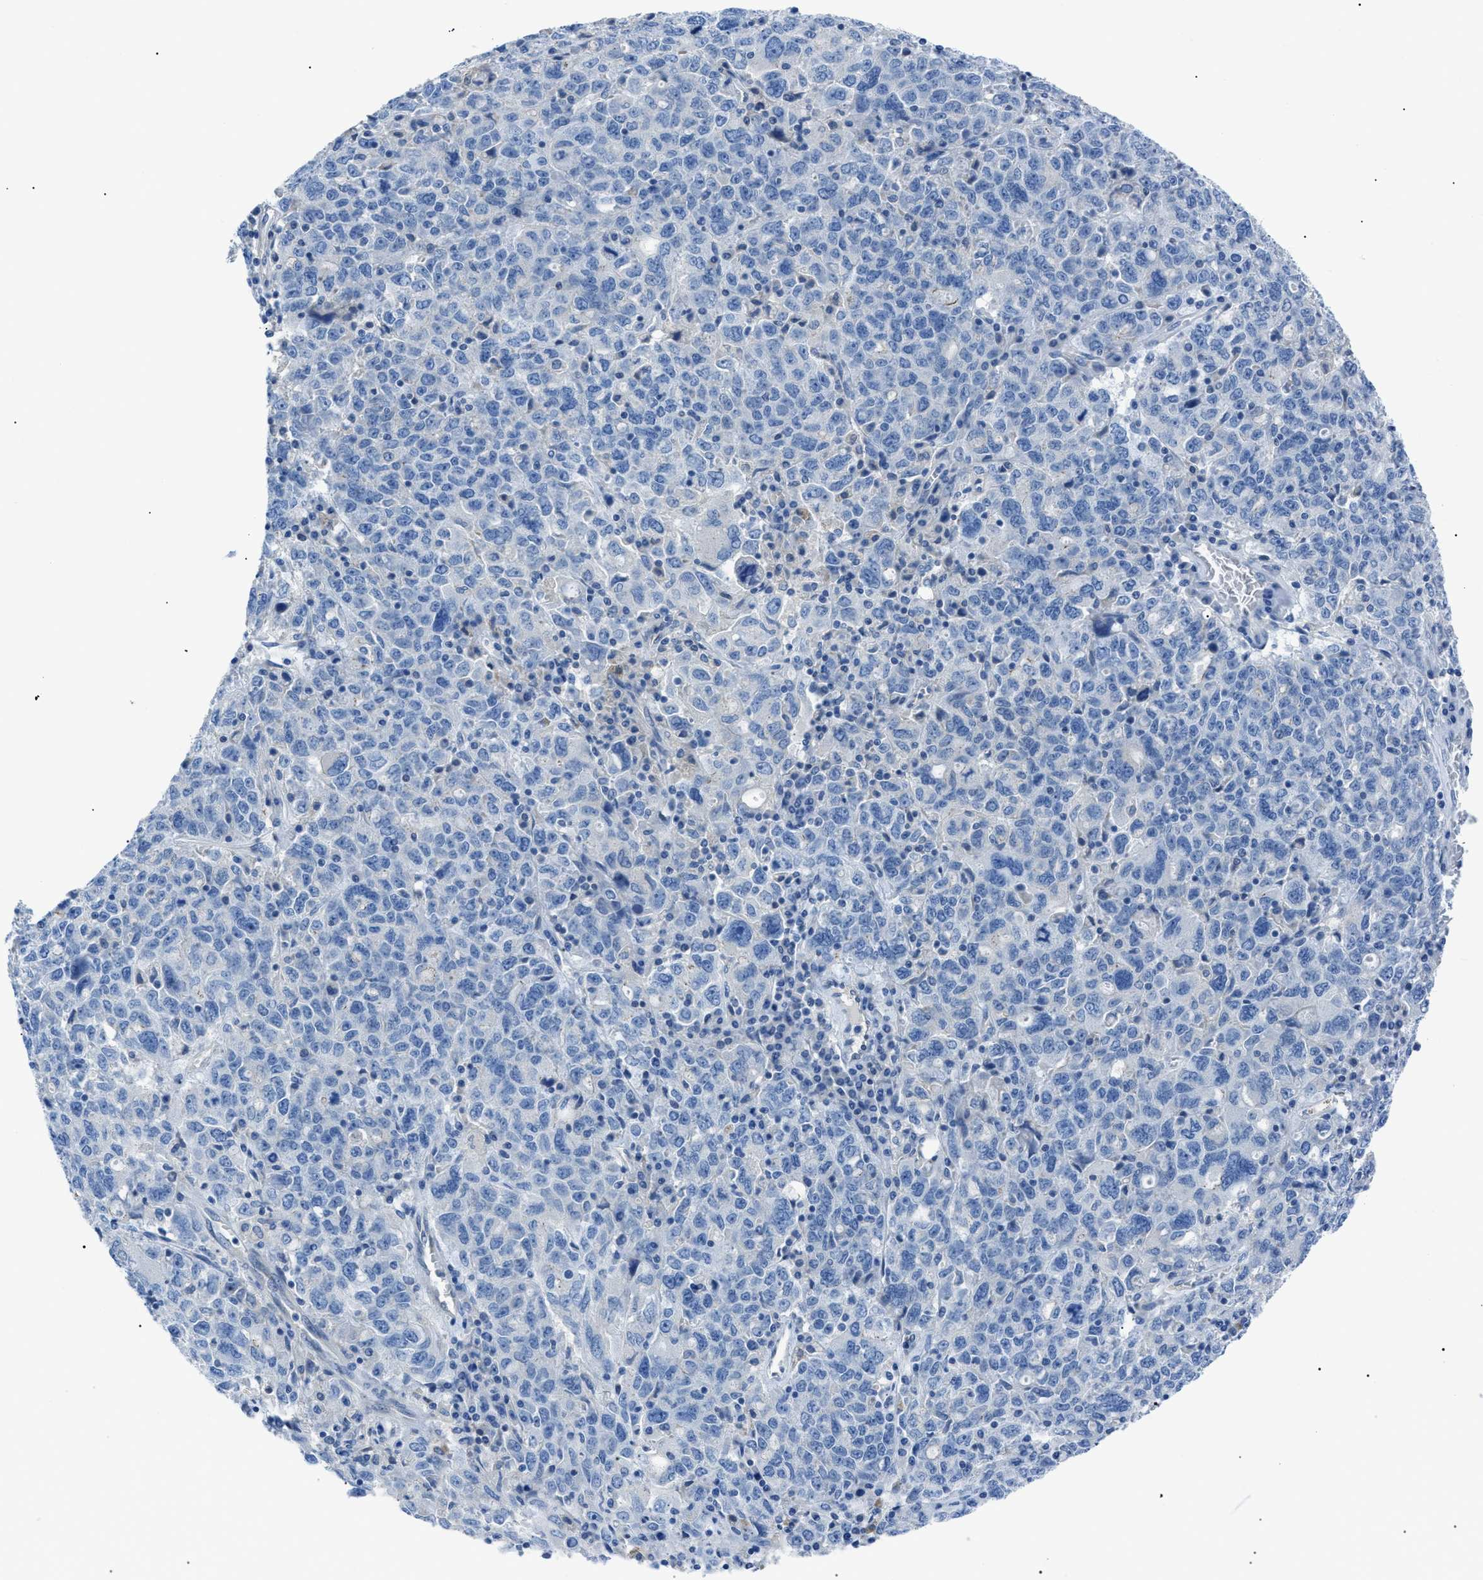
{"staining": {"intensity": "negative", "quantity": "none", "location": "none"}, "tissue": "ovarian cancer", "cell_type": "Tumor cells", "image_type": "cancer", "snomed": [{"axis": "morphology", "description": "Carcinoma, endometroid"}, {"axis": "topography", "description": "Ovary"}], "caption": "This is an IHC image of ovarian cancer. There is no staining in tumor cells.", "gene": "ZDHHC24", "patient": {"sex": "female", "age": 62}}